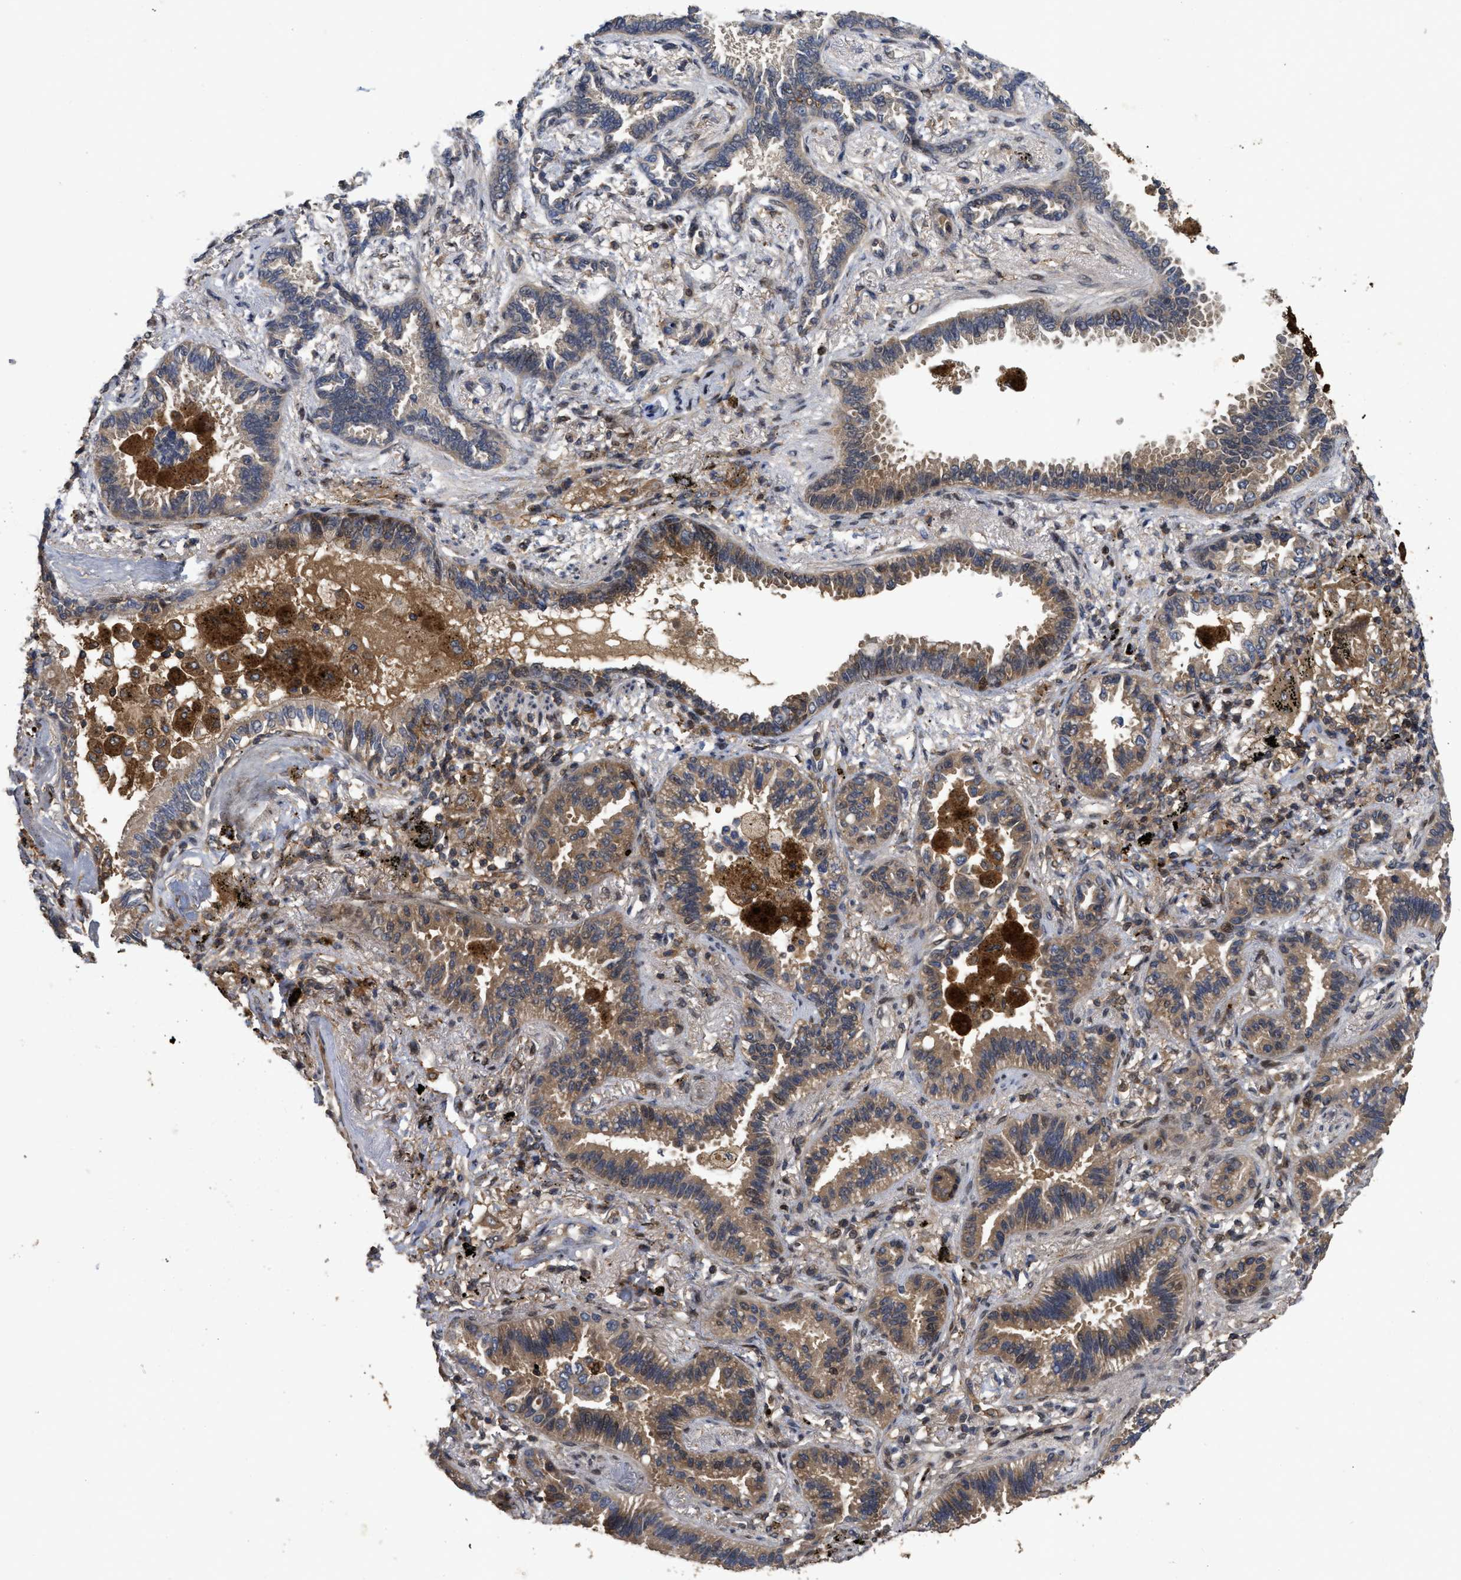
{"staining": {"intensity": "moderate", "quantity": ">75%", "location": "cytoplasmic/membranous"}, "tissue": "lung cancer", "cell_type": "Tumor cells", "image_type": "cancer", "snomed": [{"axis": "morphology", "description": "Normal tissue, NOS"}, {"axis": "morphology", "description": "Adenocarcinoma, NOS"}, {"axis": "topography", "description": "Lung"}], "caption": "Immunohistochemical staining of human adenocarcinoma (lung) displays medium levels of moderate cytoplasmic/membranous protein expression in about >75% of tumor cells.", "gene": "CBR3", "patient": {"sex": "male", "age": 59}}